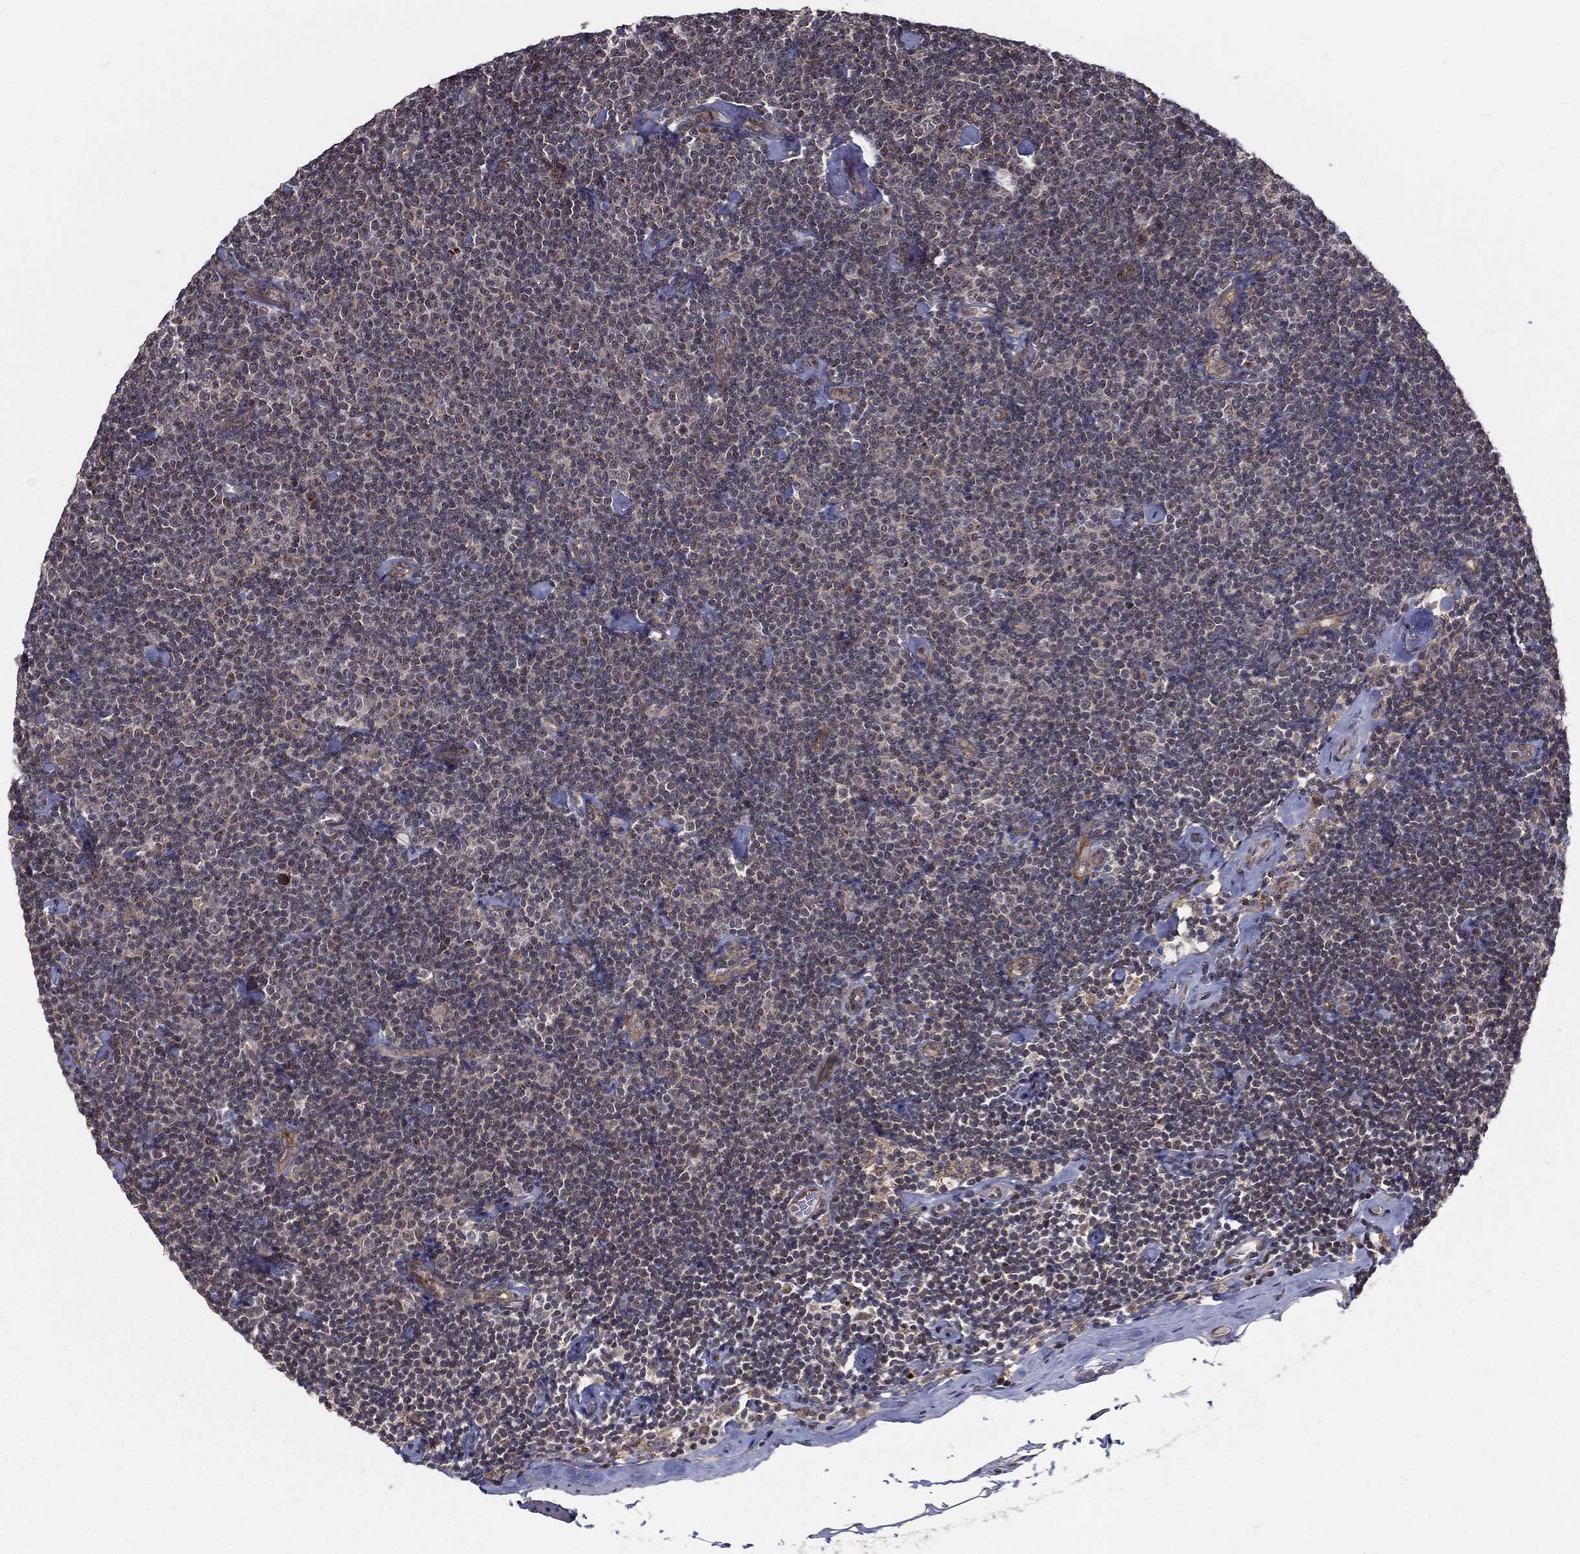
{"staining": {"intensity": "negative", "quantity": "none", "location": "none"}, "tissue": "lymphoma", "cell_type": "Tumor cells", "image_type": "cancer", "snomed": [{"axis": "morphology", "description": "Malignant lymphoma, non-Hodgkin's type, Low grade"}, {"axis": "topography", "description": "Lymph node"}], "caption": "This is an IHC histopathology image of low-grade malignant lymphoma, non-Hodgkin's type. There is no positivity in tumor cells.", "gene": "UACA", "patient": {"sex": "male", "age": 81}}